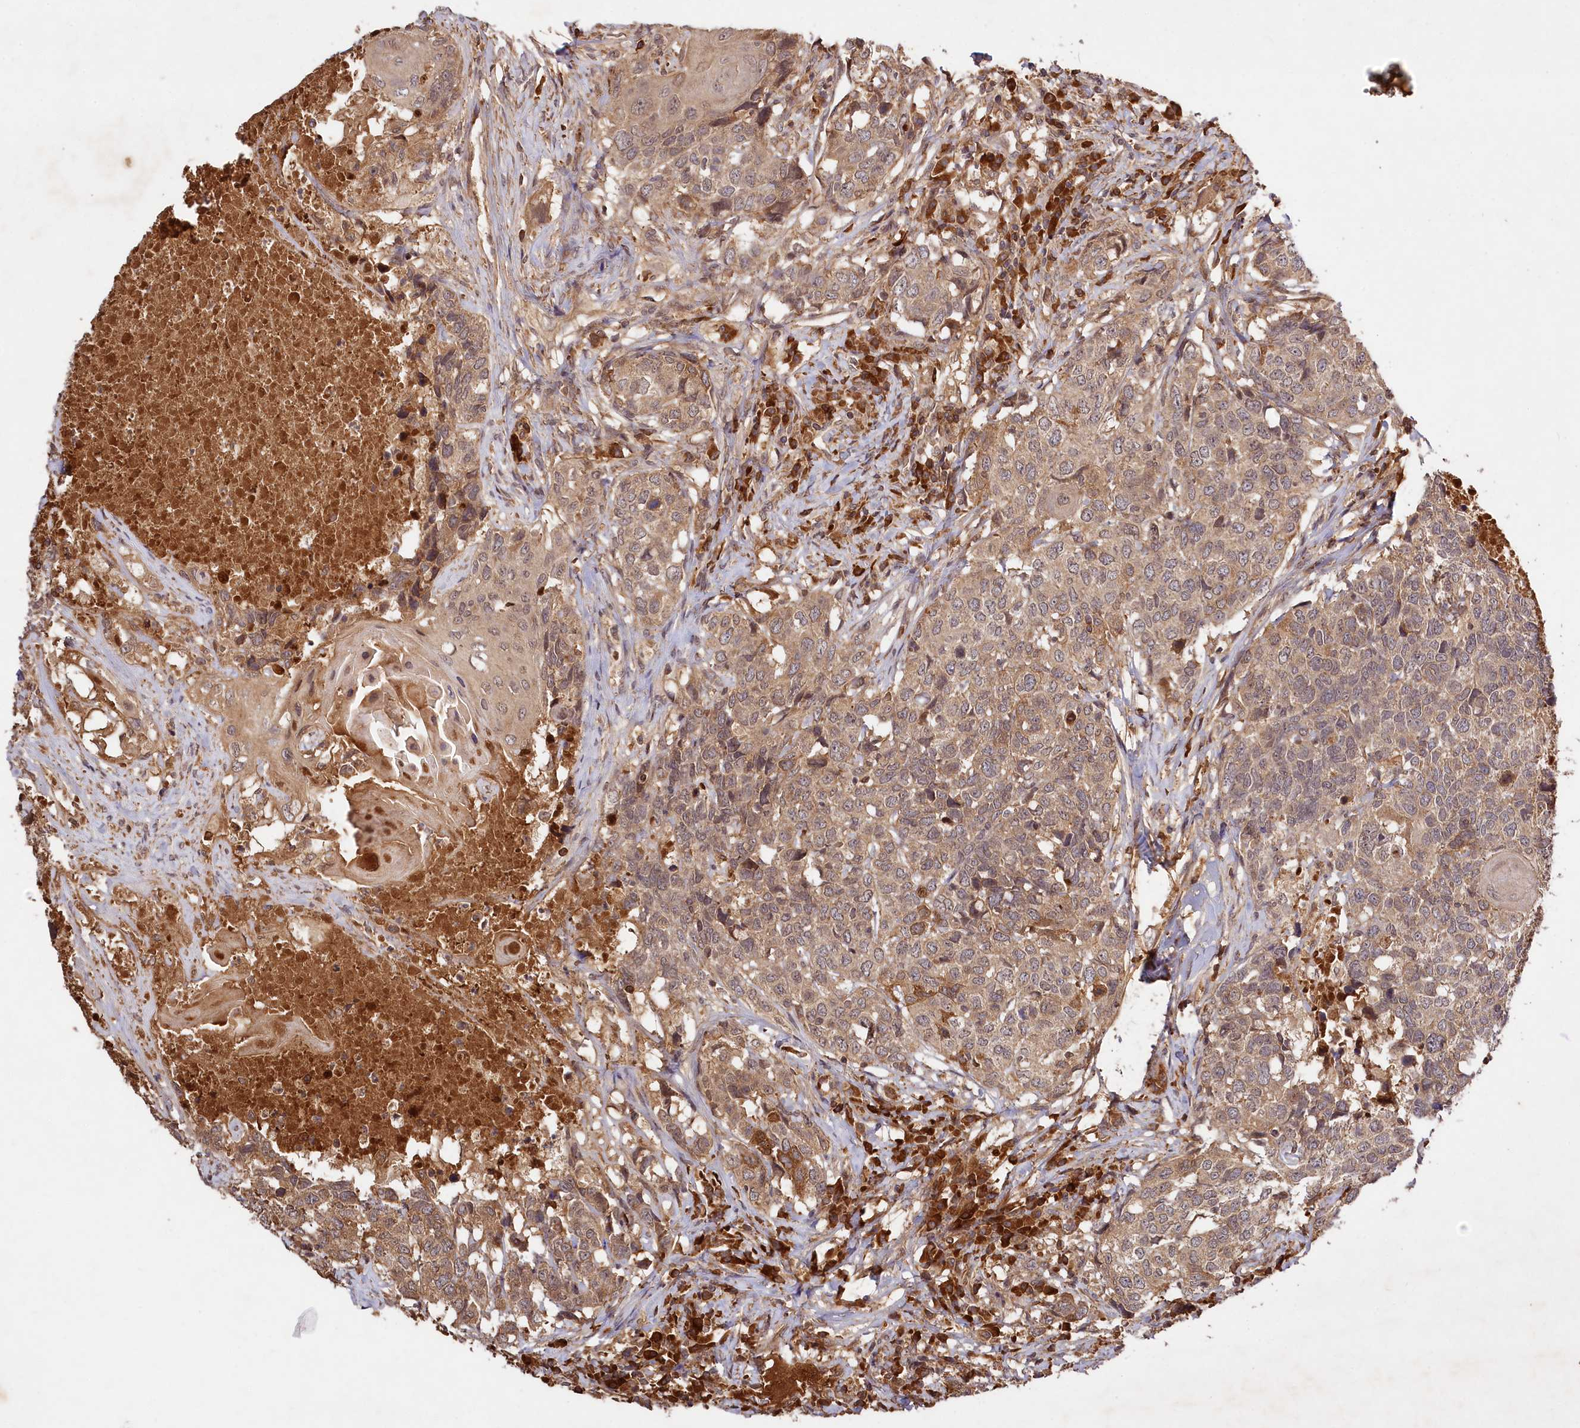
{"staining": {"intensity": "weak", "quantity": ">75%", "location": "cytoplasmic/membranous"}, "tissue": "head and neck cancer", "cell_type": "Tumor cells", "image_type": "cancer", "snomed": [{"axis": "morphology", "description": "Squamous cell carcinoma, NOS"}, {"axis": "topography", "description": "Head-Neck"}], "caption": "Human head and neck squamous cell carcinoma stained with a brown dye reveals weak cytoplasmic/membranous positive staining in approximately >75% of tumor cells.", "gene": "MCF2L2", "patient": {"sex": "male", "age": 66}}